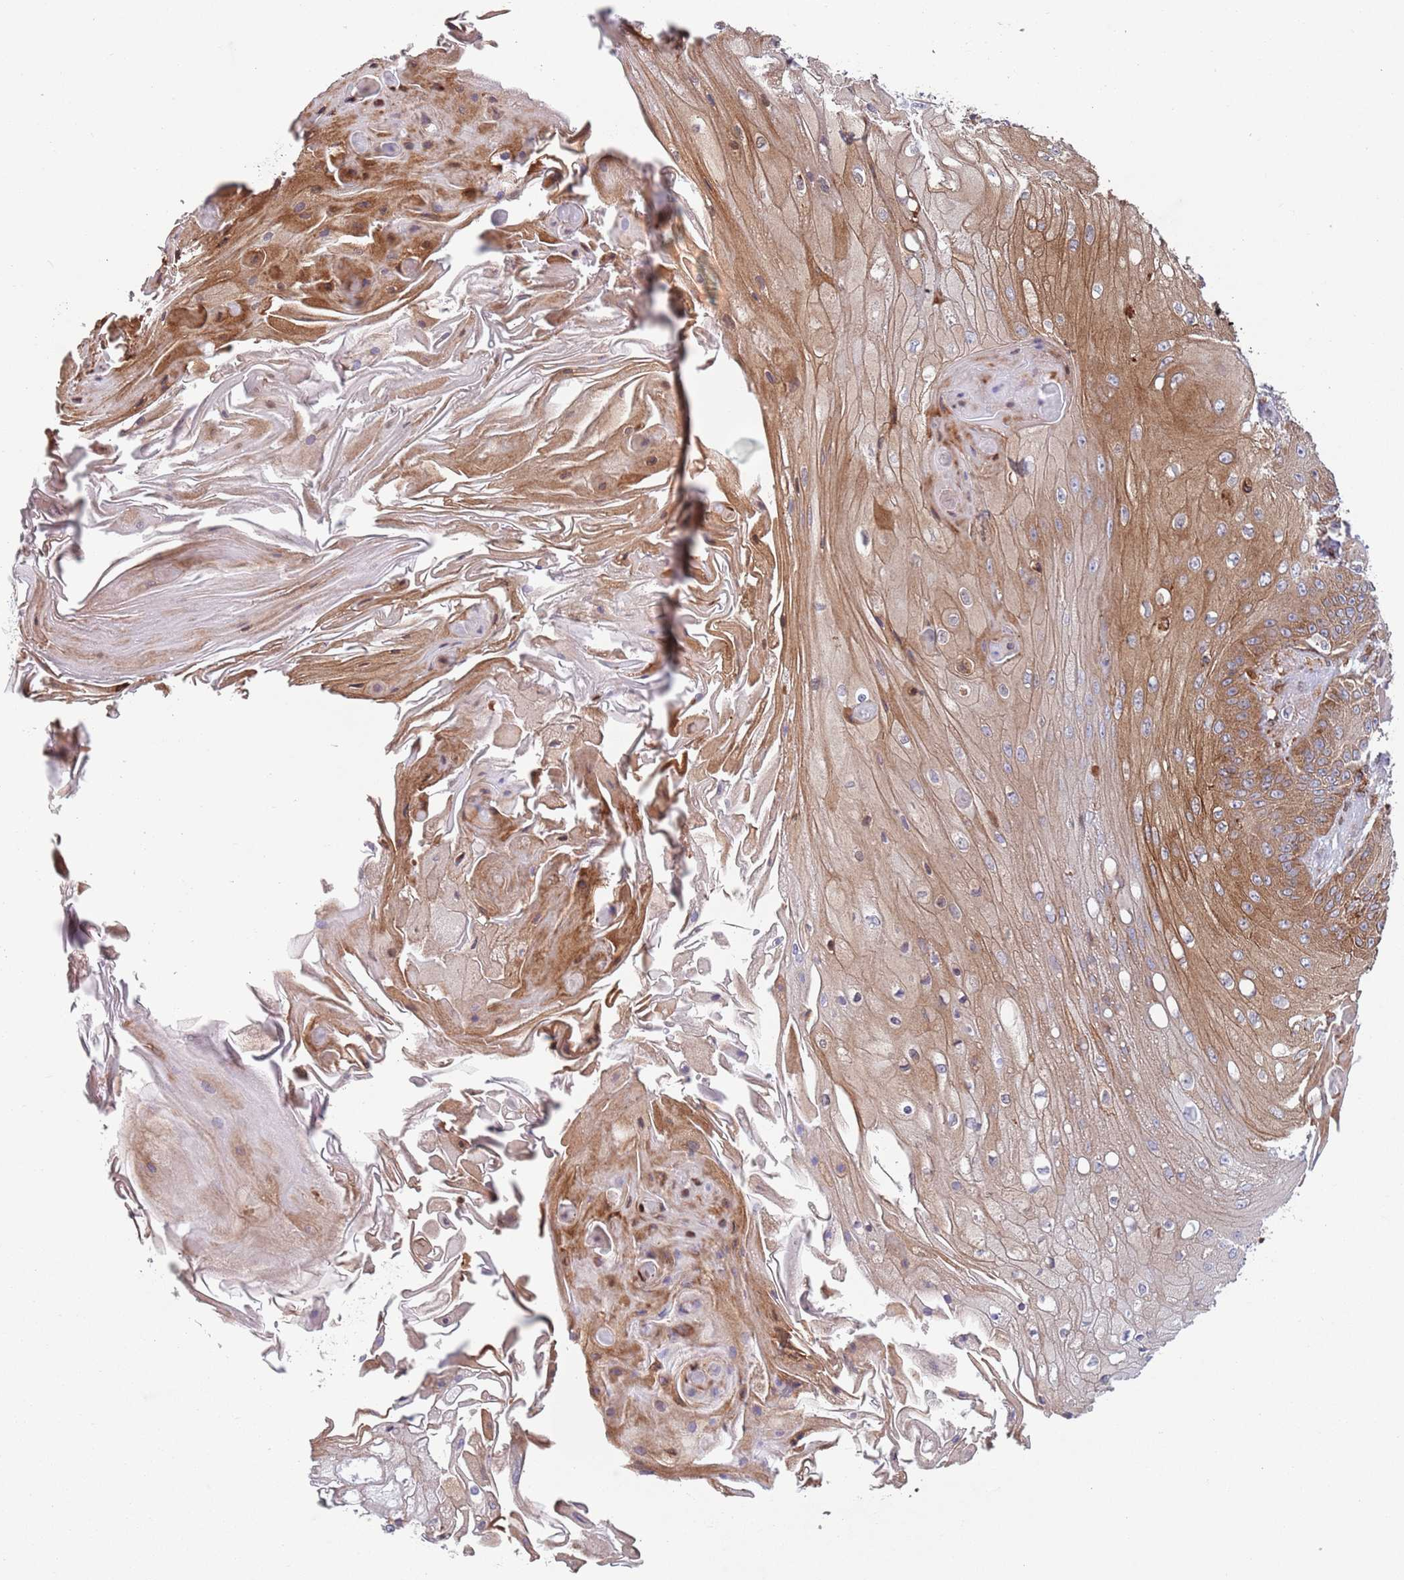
{"staining": {"intensity": "strong", "quantity": "25%-75%", "location": "cytoplasmic/membranous"}, "tissue": "skin cancer", "cell_type": "Tumor cells", "image_type": "cancer", "snomed": [{"axis": "morphology", "description": "Squamous cell carcinoma, NOS"}, {"axis": "topography", "description": "Skin"}], "caption": "Skin squamous cell carcinoma tissue reveals strong cytoplasmic/membranous expression in approximately 25%-75% of tumor cells, visualized by immunohistochemistry.", "gene": "ZMYM5", "patient": {"sex": "male", "age": 70}}